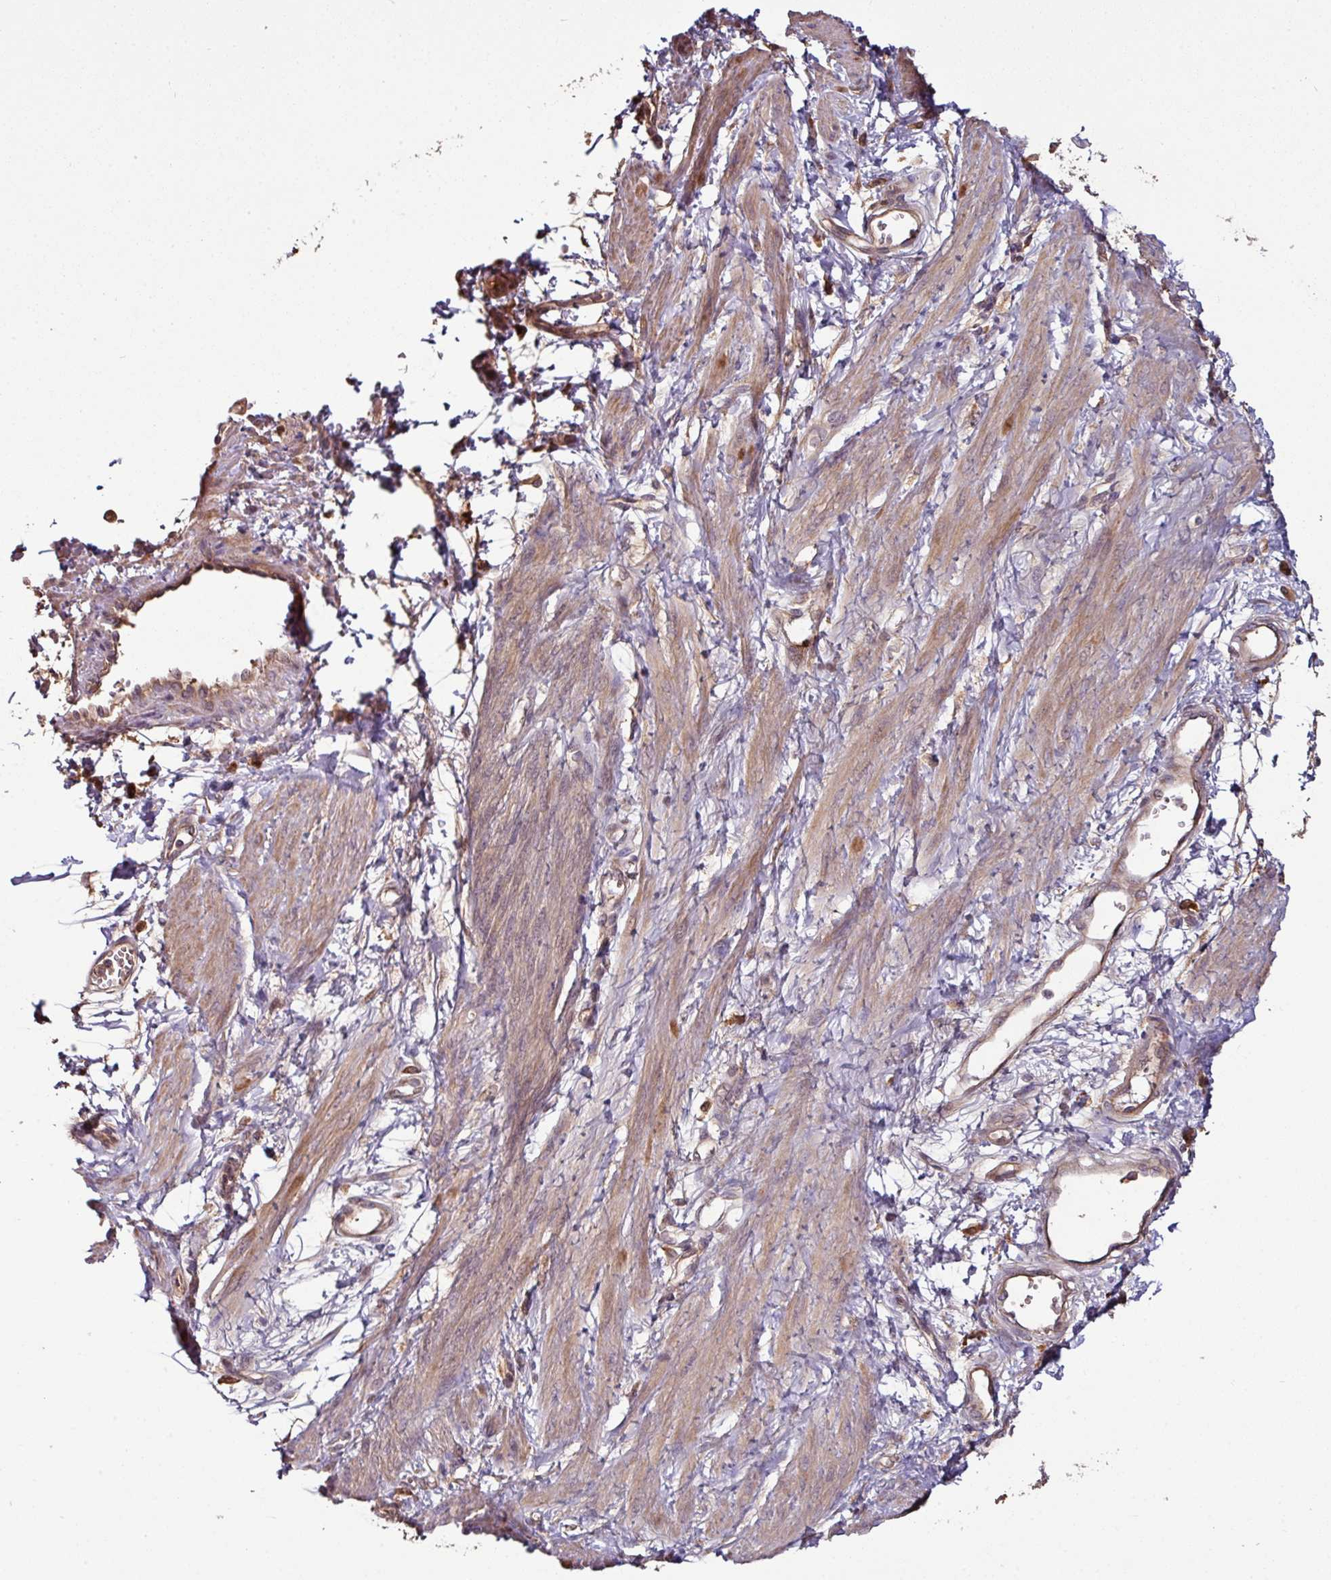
{"staining": {"intensity": "moderate", "quantity": ">75%", "location": "cytoplasmic/membranous"}, "tissue": "smooth muscle", "cell_type": "Smooth muscle cells", "image_type": "normal", "snomed": [{"axis": "morphology", "description": "Normal tissue, NOS"}, {"axis": "topography", "description": "Smooth muscle"}, {"axis": "topography", "description": "Uterus"}], "caption": "Smooth muscle cells show medium levels of moderate cytoplasmic/membranous positivity in approximately >75% of cells in unremarkable human smooth muscle. (Stains: DAB in brown, nuclei in blue, Microscopy: brightfield microscopy at high magnification).", "gene": "GNPDA1", "patient": {"sex": "female", "age": 39}}